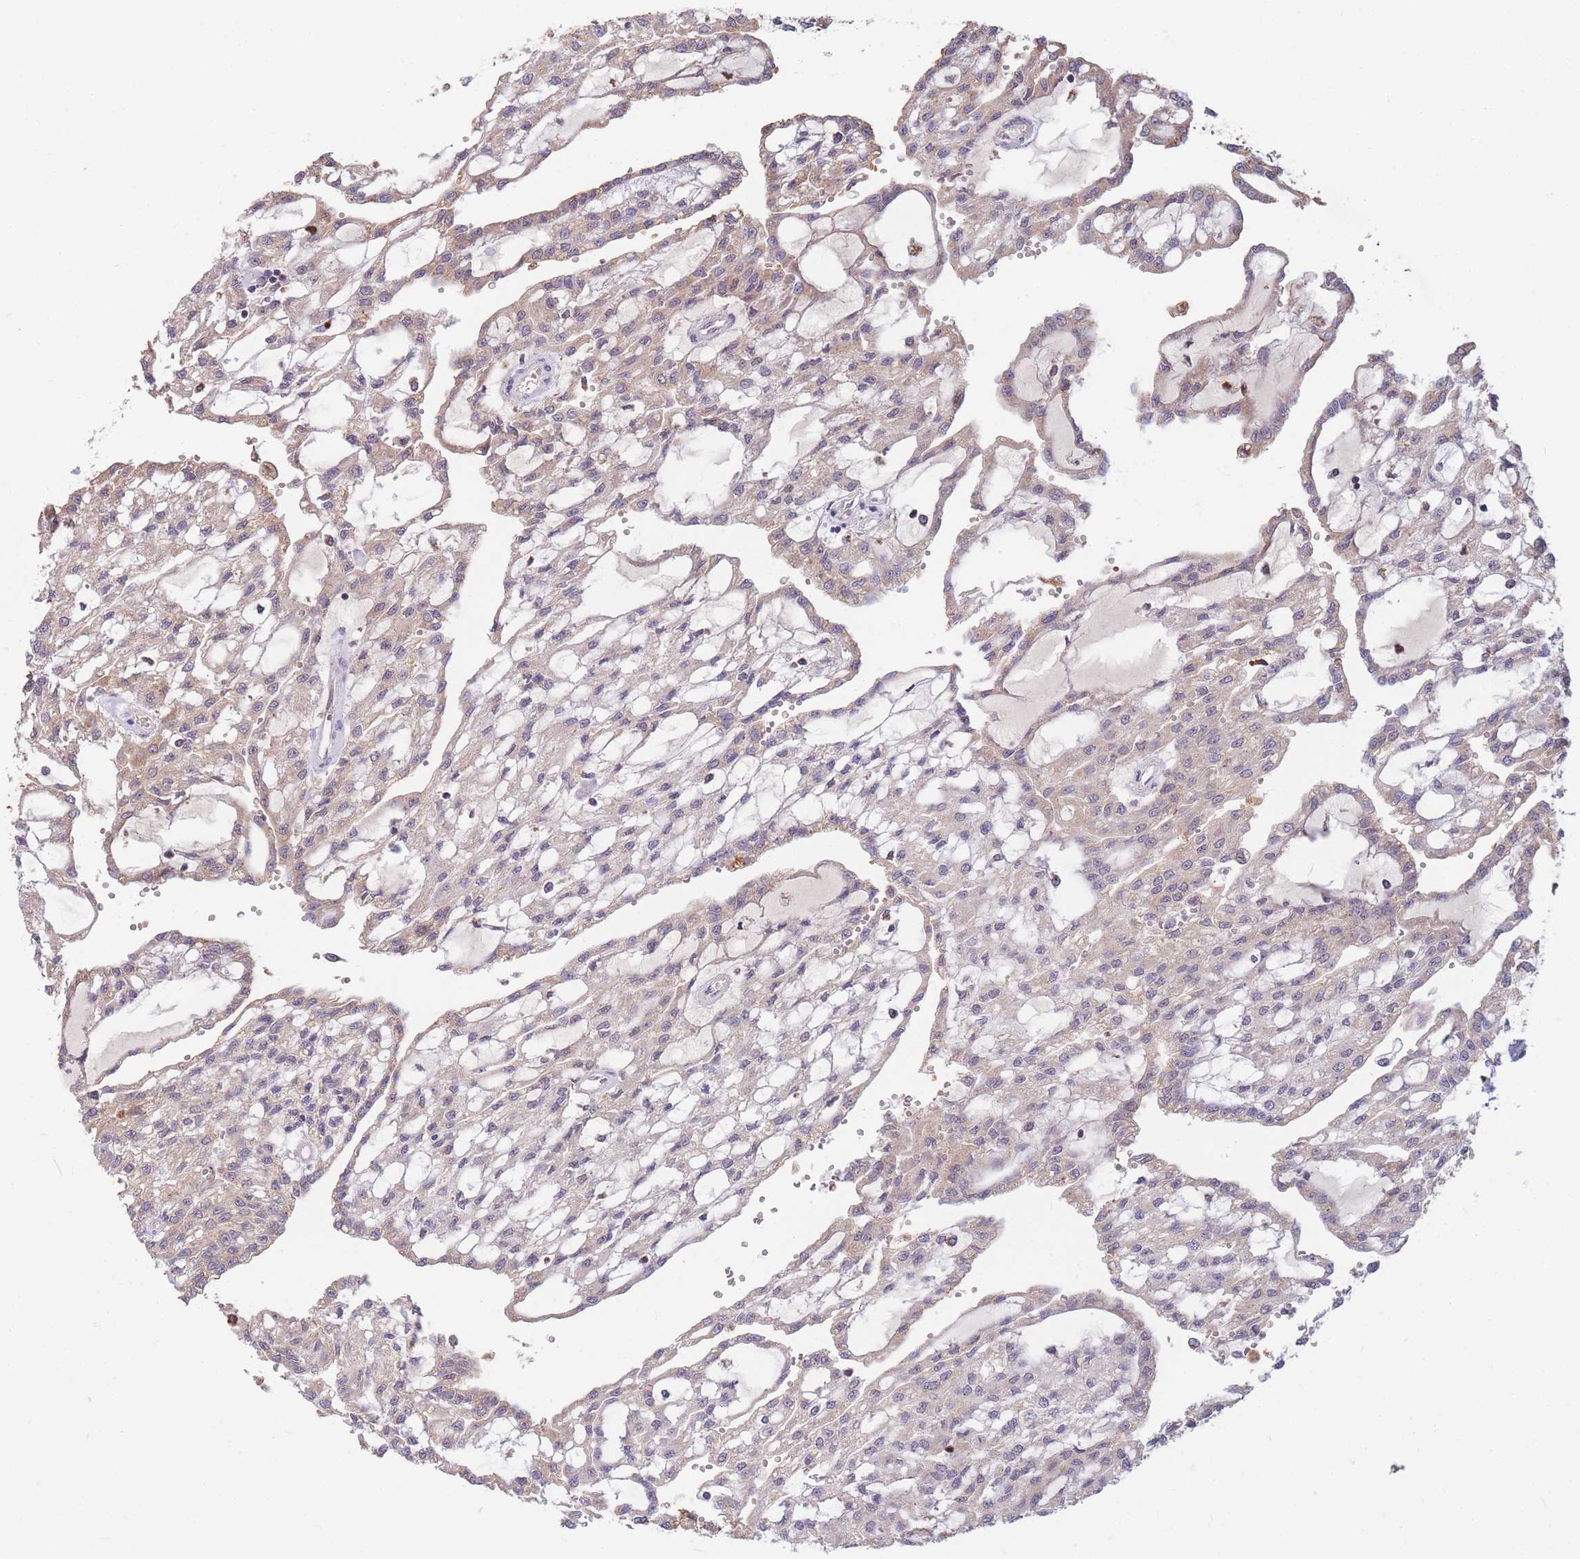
{"staining": {"intensity": "weak", "quantity": "25%-75%", "location": "cytoplasmic/membranous"}, "tissue": "renal cancer", "cell_type": "Tumor cells", "image_type": "cancer", "snomed": [{"axis": "morphology", "description": "Adenocarcinoma, NOS"}, {"axis": "topography", "description": "Kidney"}], "caption": "Immunohistochemistry (IHC) micrograph of human renal adenocarcinoma stained for a protein (brown), which exhibits low levels of weak cytoplasmic/membranous staining in about 25%-75% of tumor cells.", "gene": "PTPMT1", "patient": {"sex": "male", "age": 63}}